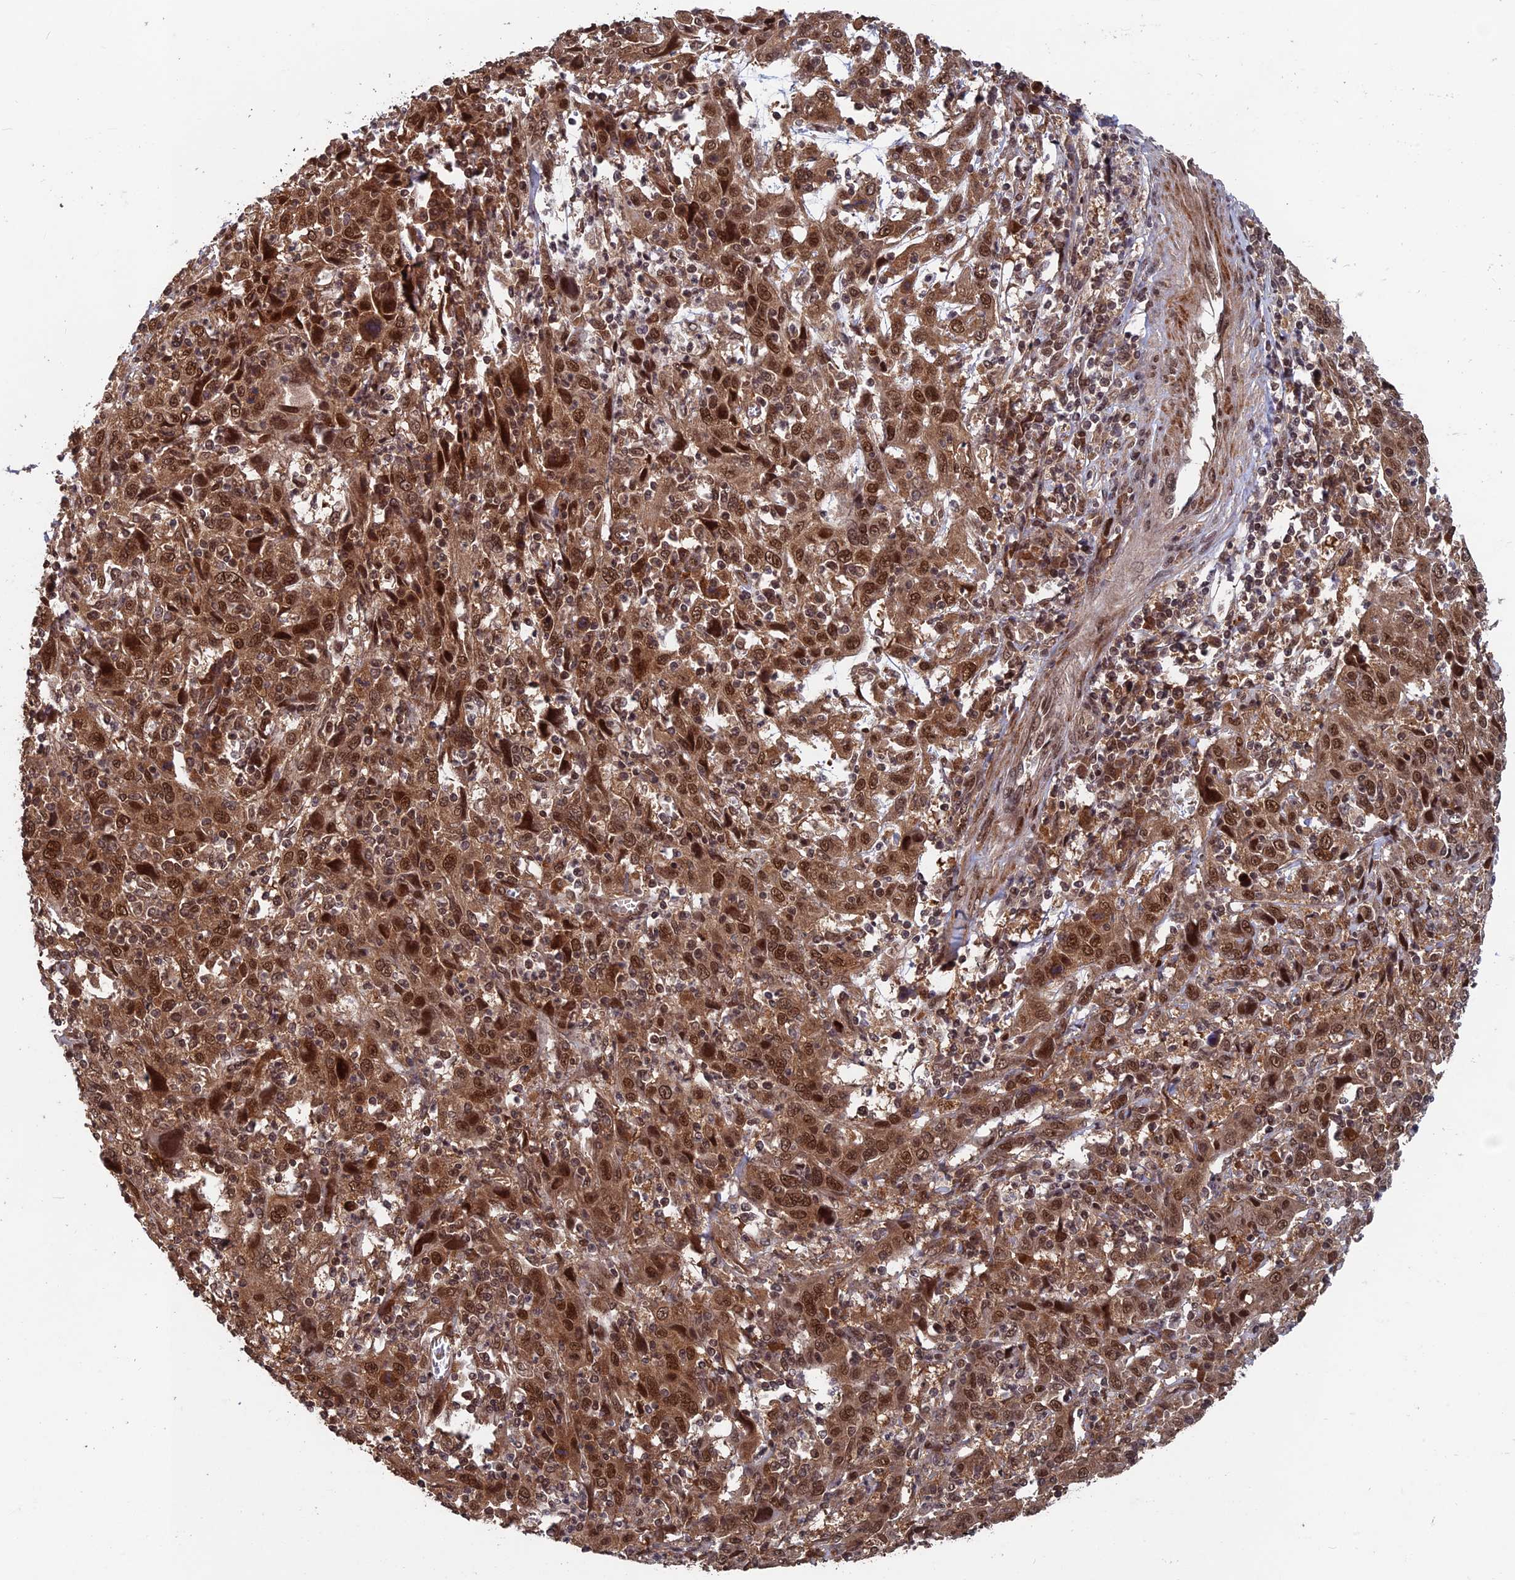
{"staining": {"intensity": "moderate", "quantity": ">75%", "location": "cytoplasmic/membranous,nuclear"}, "tissue": "cervical cancer", "cell_type": "Tumor cells", "image_type": "cancer", "snomed": [{"axis": "morphology", "description": "Squamous cell carcinoma, NOS"}, {"axis": "topography", "description": "Cervix"}], "caption": "Immunohistochemistry (IHC) image of cervical squamous cell carcinoma stained for a protein (brown), which exhibits medium levels of moderate cytoplasmic/membranous and nuclear positivity in approximately >75% of tumor cells.", "gene": "FAM53C", "patient": {"sex": "female", "age": 46}}